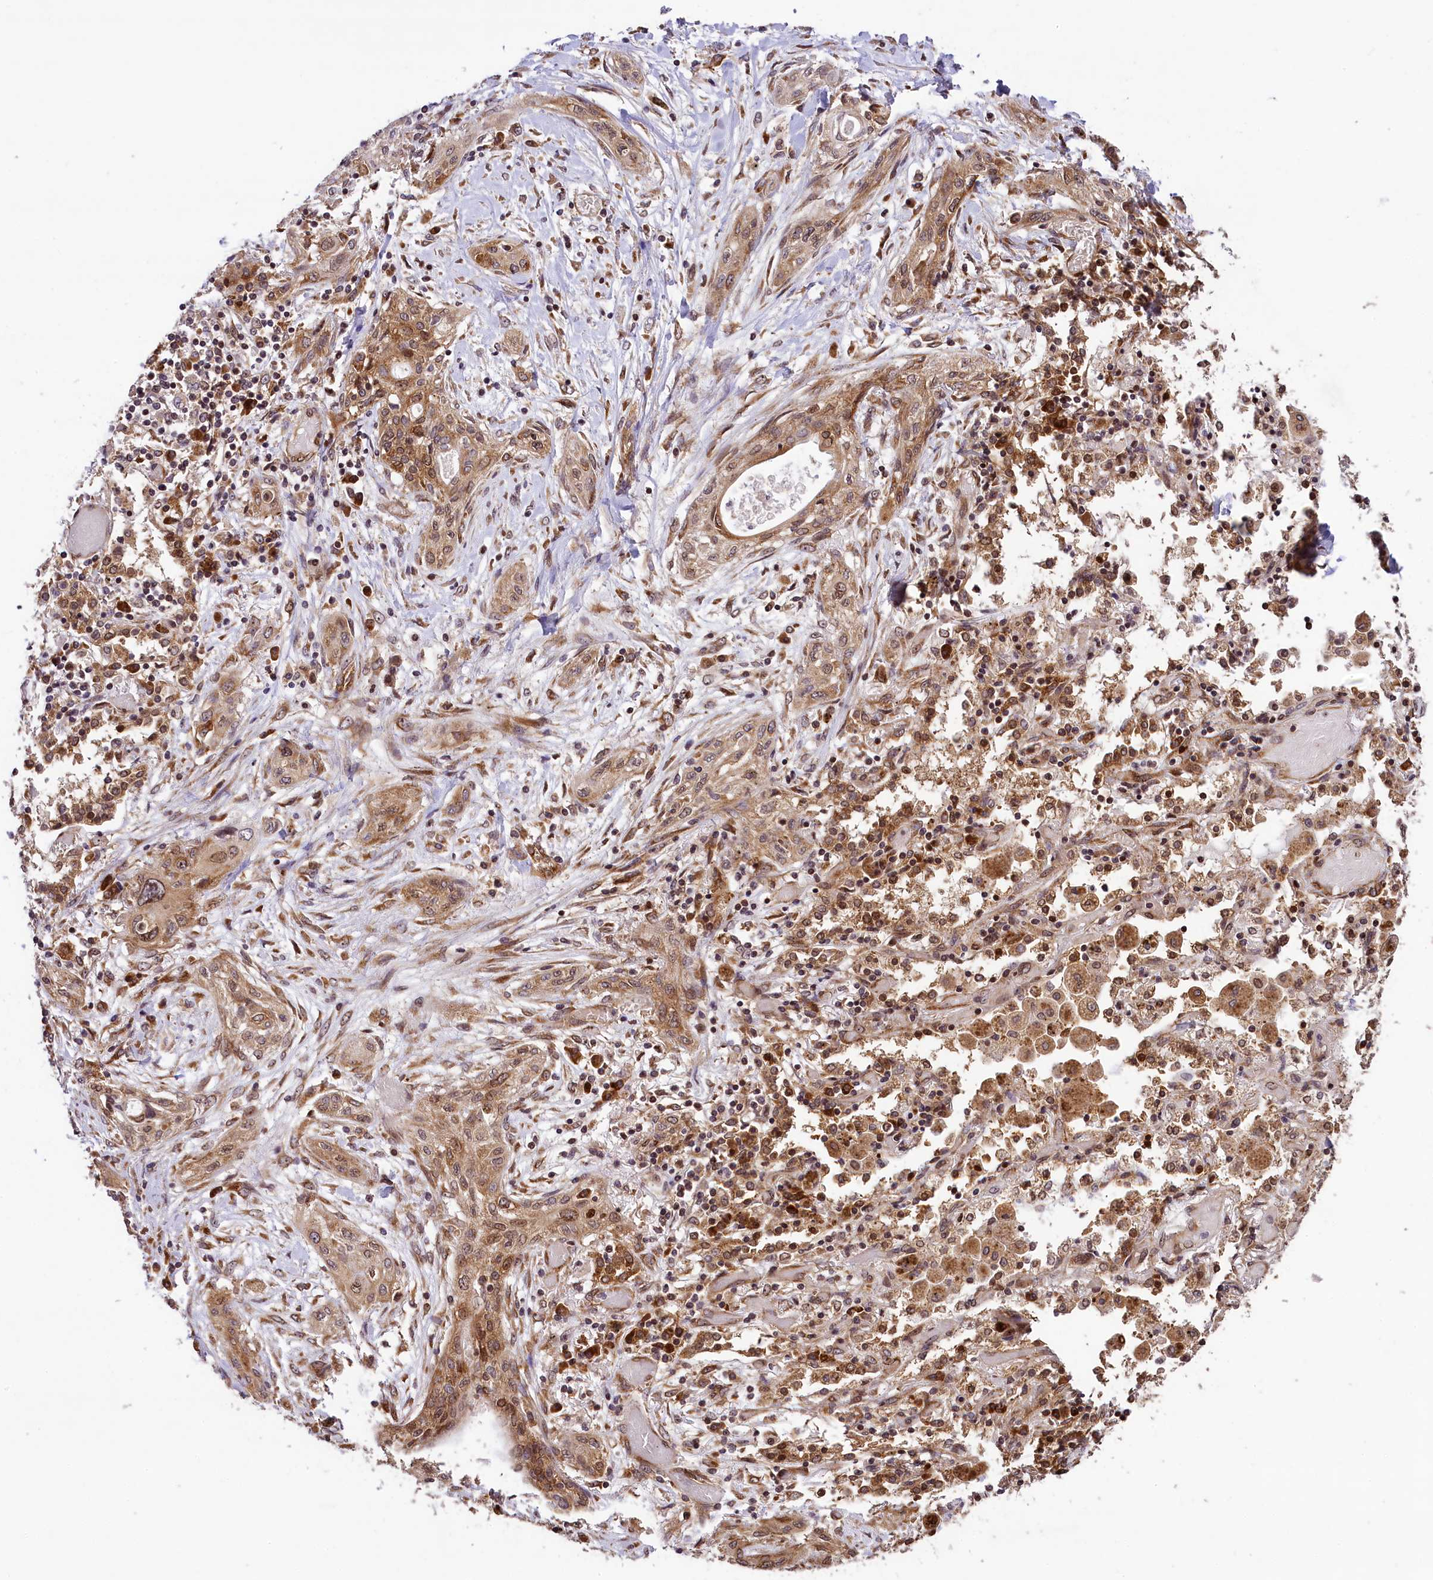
{"staining": {"intensity": "moderate", "quantity": ">75%", "location": "cytoplasmic/membranous"}, "tissue": "lung cancer", "cell_type": "Tumor cells", "image_type": "cancer", "snomed": [{"axis": "morphology", "description": "Squamous cell carcinoma, NOS"}, {"axis": "topography", "description": "Lung"}], "caption": "Immunohistochemistry (IHC) image of lung cancer (squamous cell carcinoma) stained for a protein (brown), which shows medium levels of moderate cytoplasmic/membranous positivity in approximately >75% of tumor cells.", "gene": "LARP4", "patient": {"sex": "female", "age": 47}}